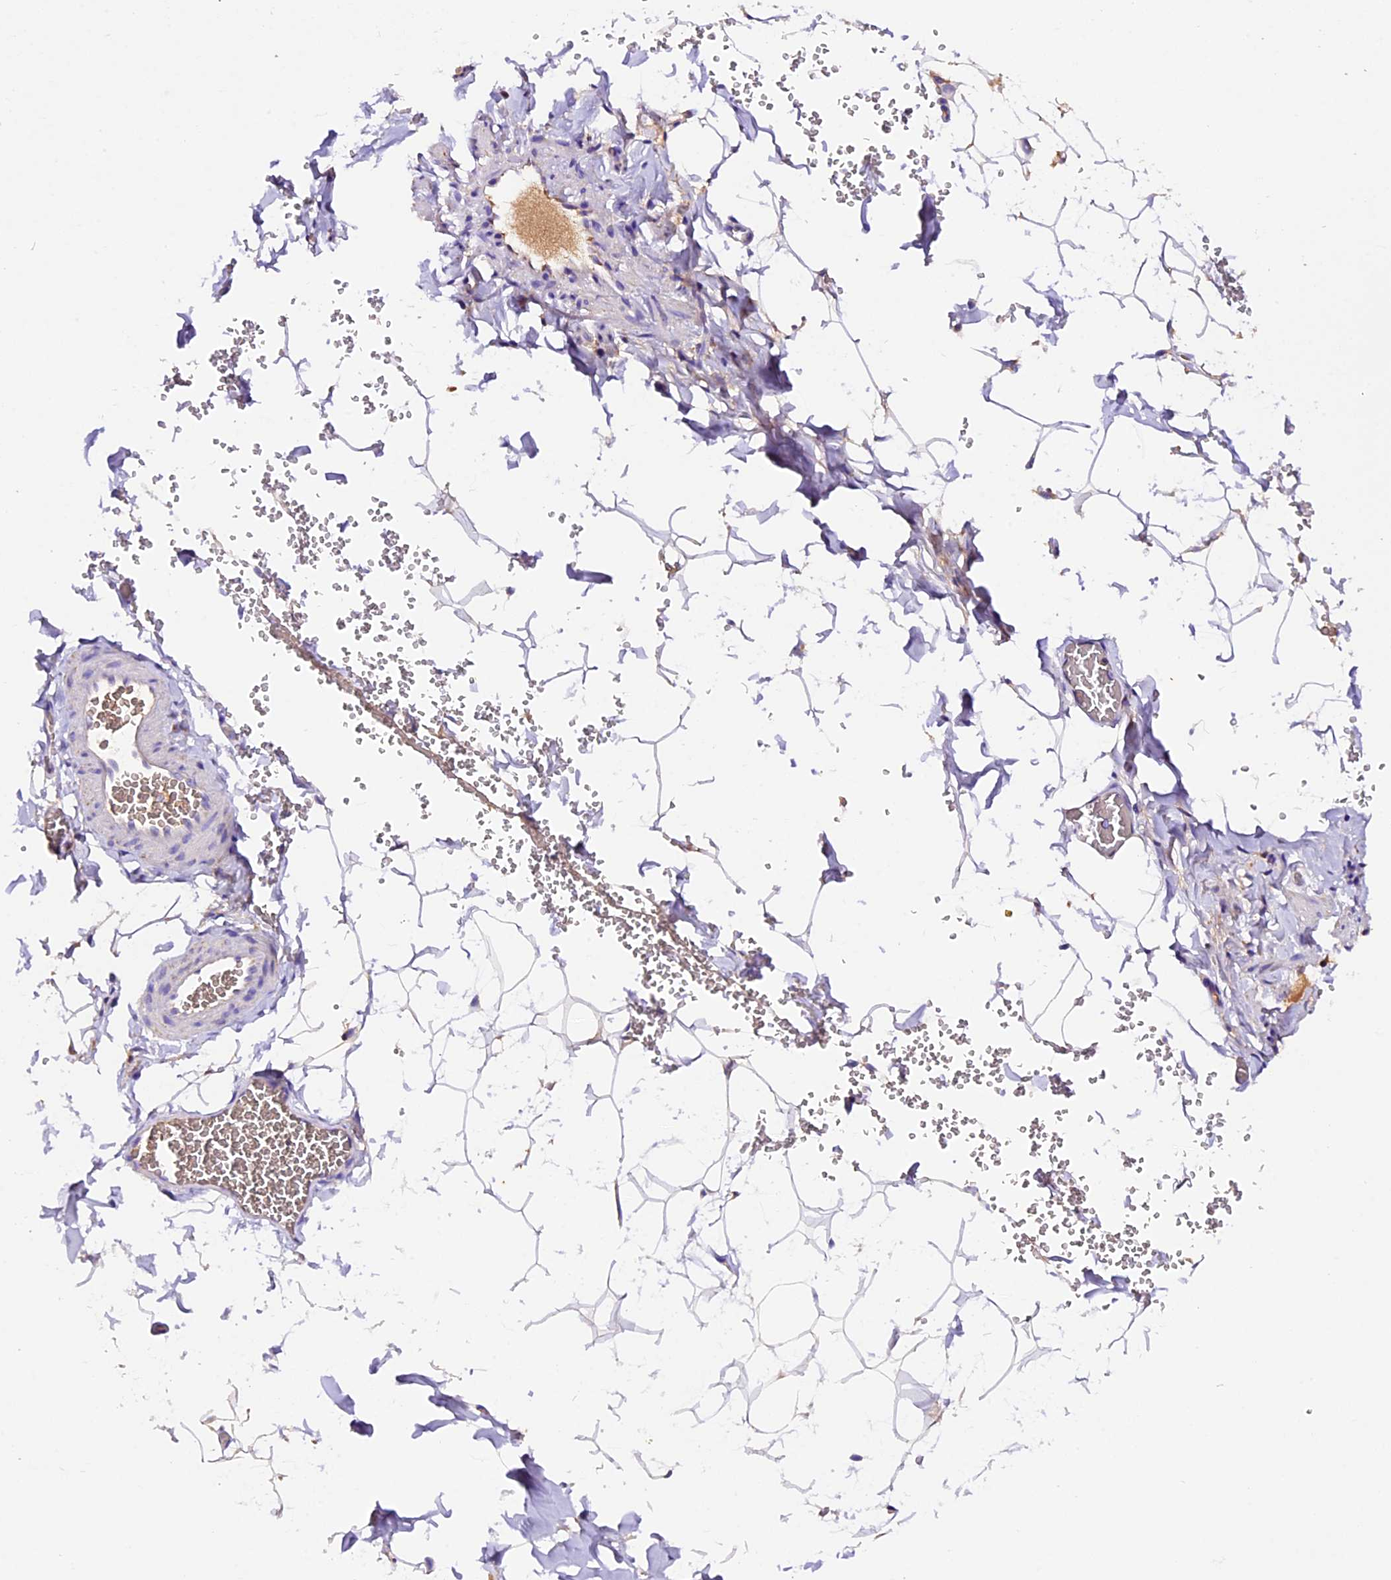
{"staining": {"intensity": "negative", "quantity": "none", "location": "none"}, "tissue": "adipose tissue", "cell_type": "Adipocytes", "image_type": "normal", "snomed": [{"axis": "morphology", "description": "Normal tissue, NOS"}, {"axis": "topography", "description": "Gallbladder"}, {"axis": "topography", "description": "Peripheral nerve tissue"}], "caption": "Immunohistochemical staining of unremarkable adipose tissue demonstrates no significant expression in adipocytes. (Brightfield microscopy of DAB immunohistochemistry (IHC) at high magnification).", "gene": "SIX5", "patient": {"sex": "male", "age": 38}}